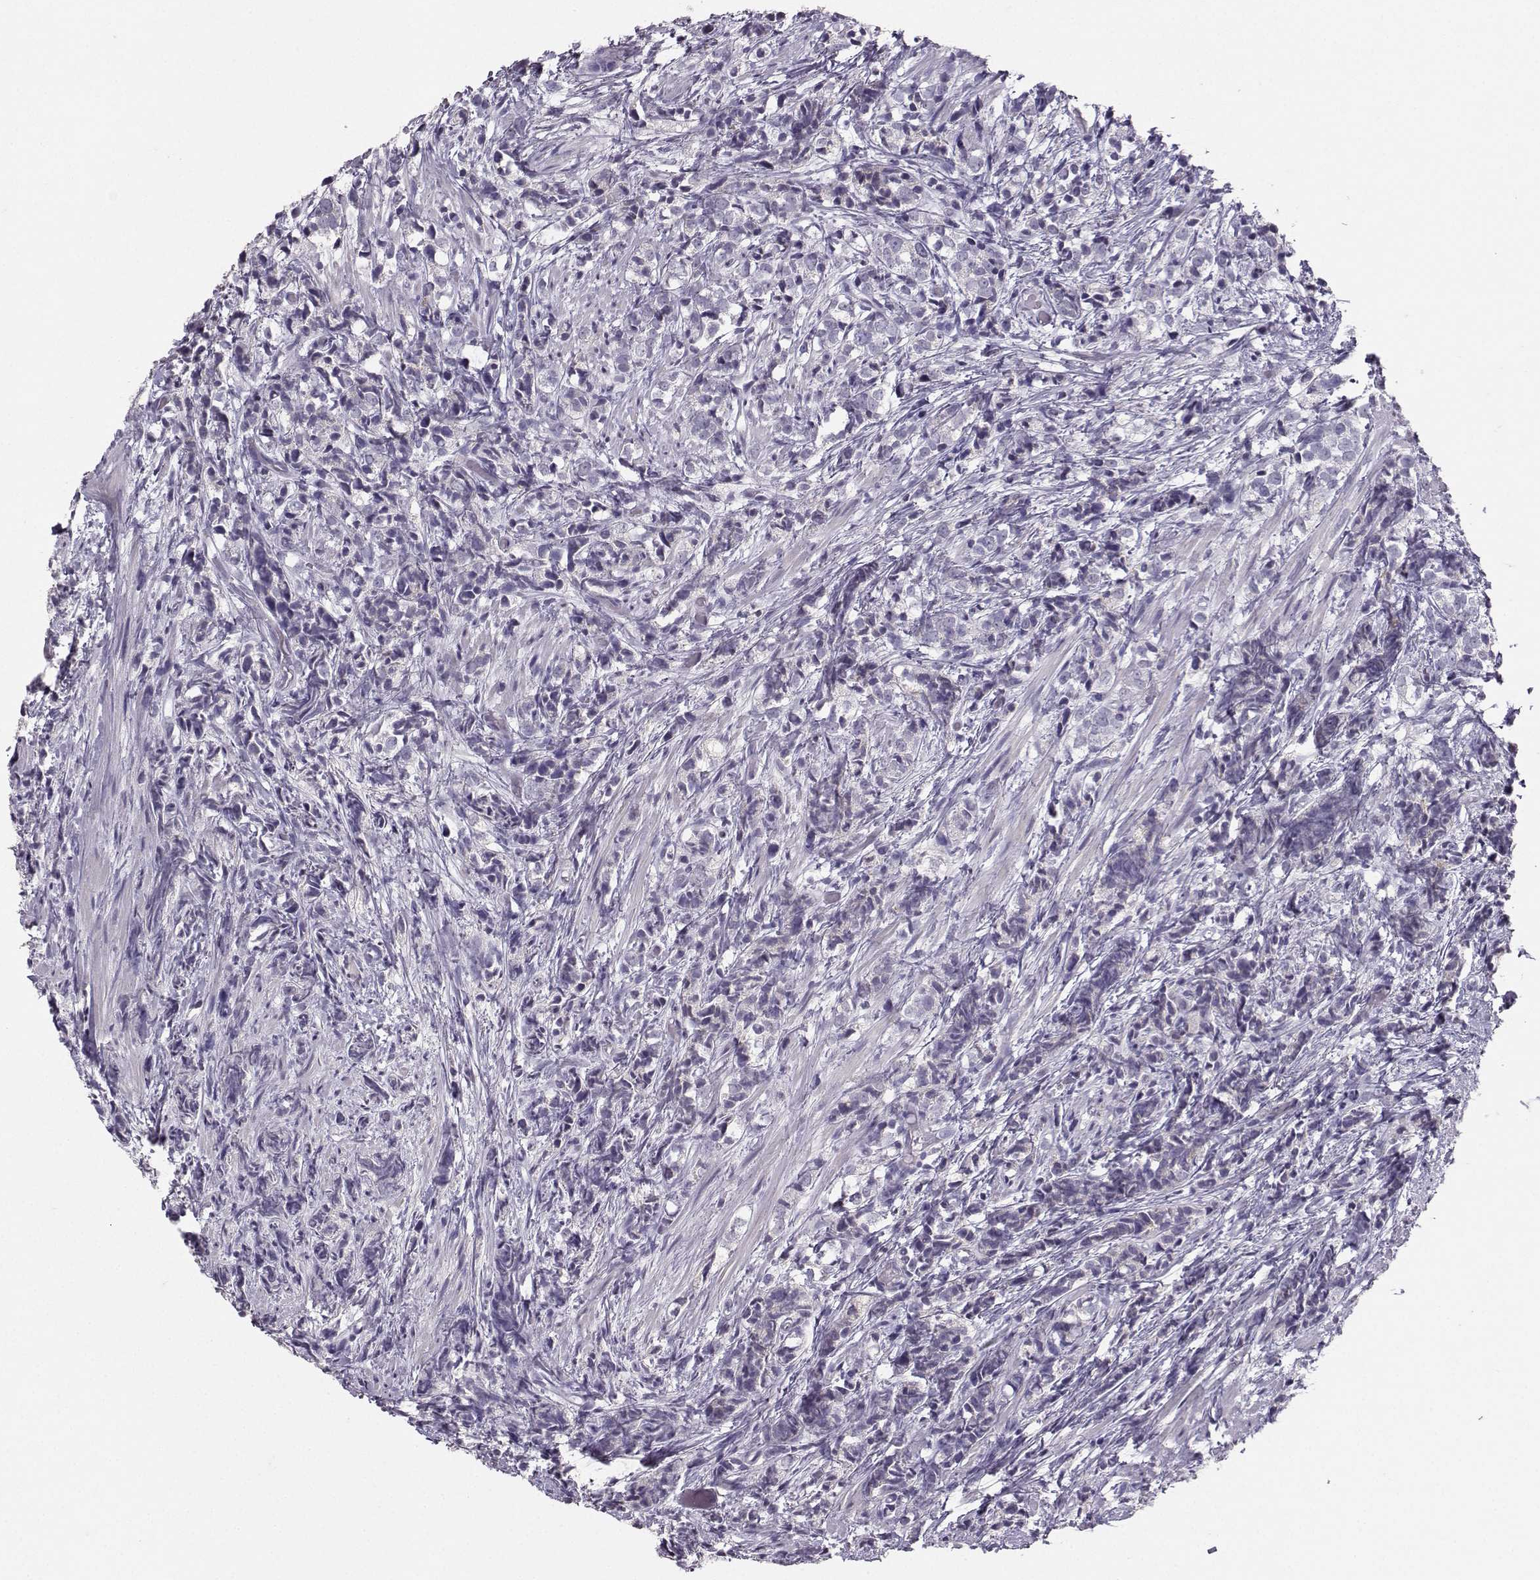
{"staining": {"intensity": "negative", "quantity": "none", "location": "none"}, "tissue": "prostate cancer", "cell_type": "Tumor cells", "image_type": "cancer", "snomed": [{"axis": "morphology", "description": "Adenocarcinoma, High grade"}, {"axis": "topography", "description": "Prostate"}], "caption": "Photomicrograph shows no protein positivity in tumor cells of prostate cancer (high-grade adenocarcinoma) tissue.", "gene": "PKP2", "patient": {"sex": "male", "age": 53}}